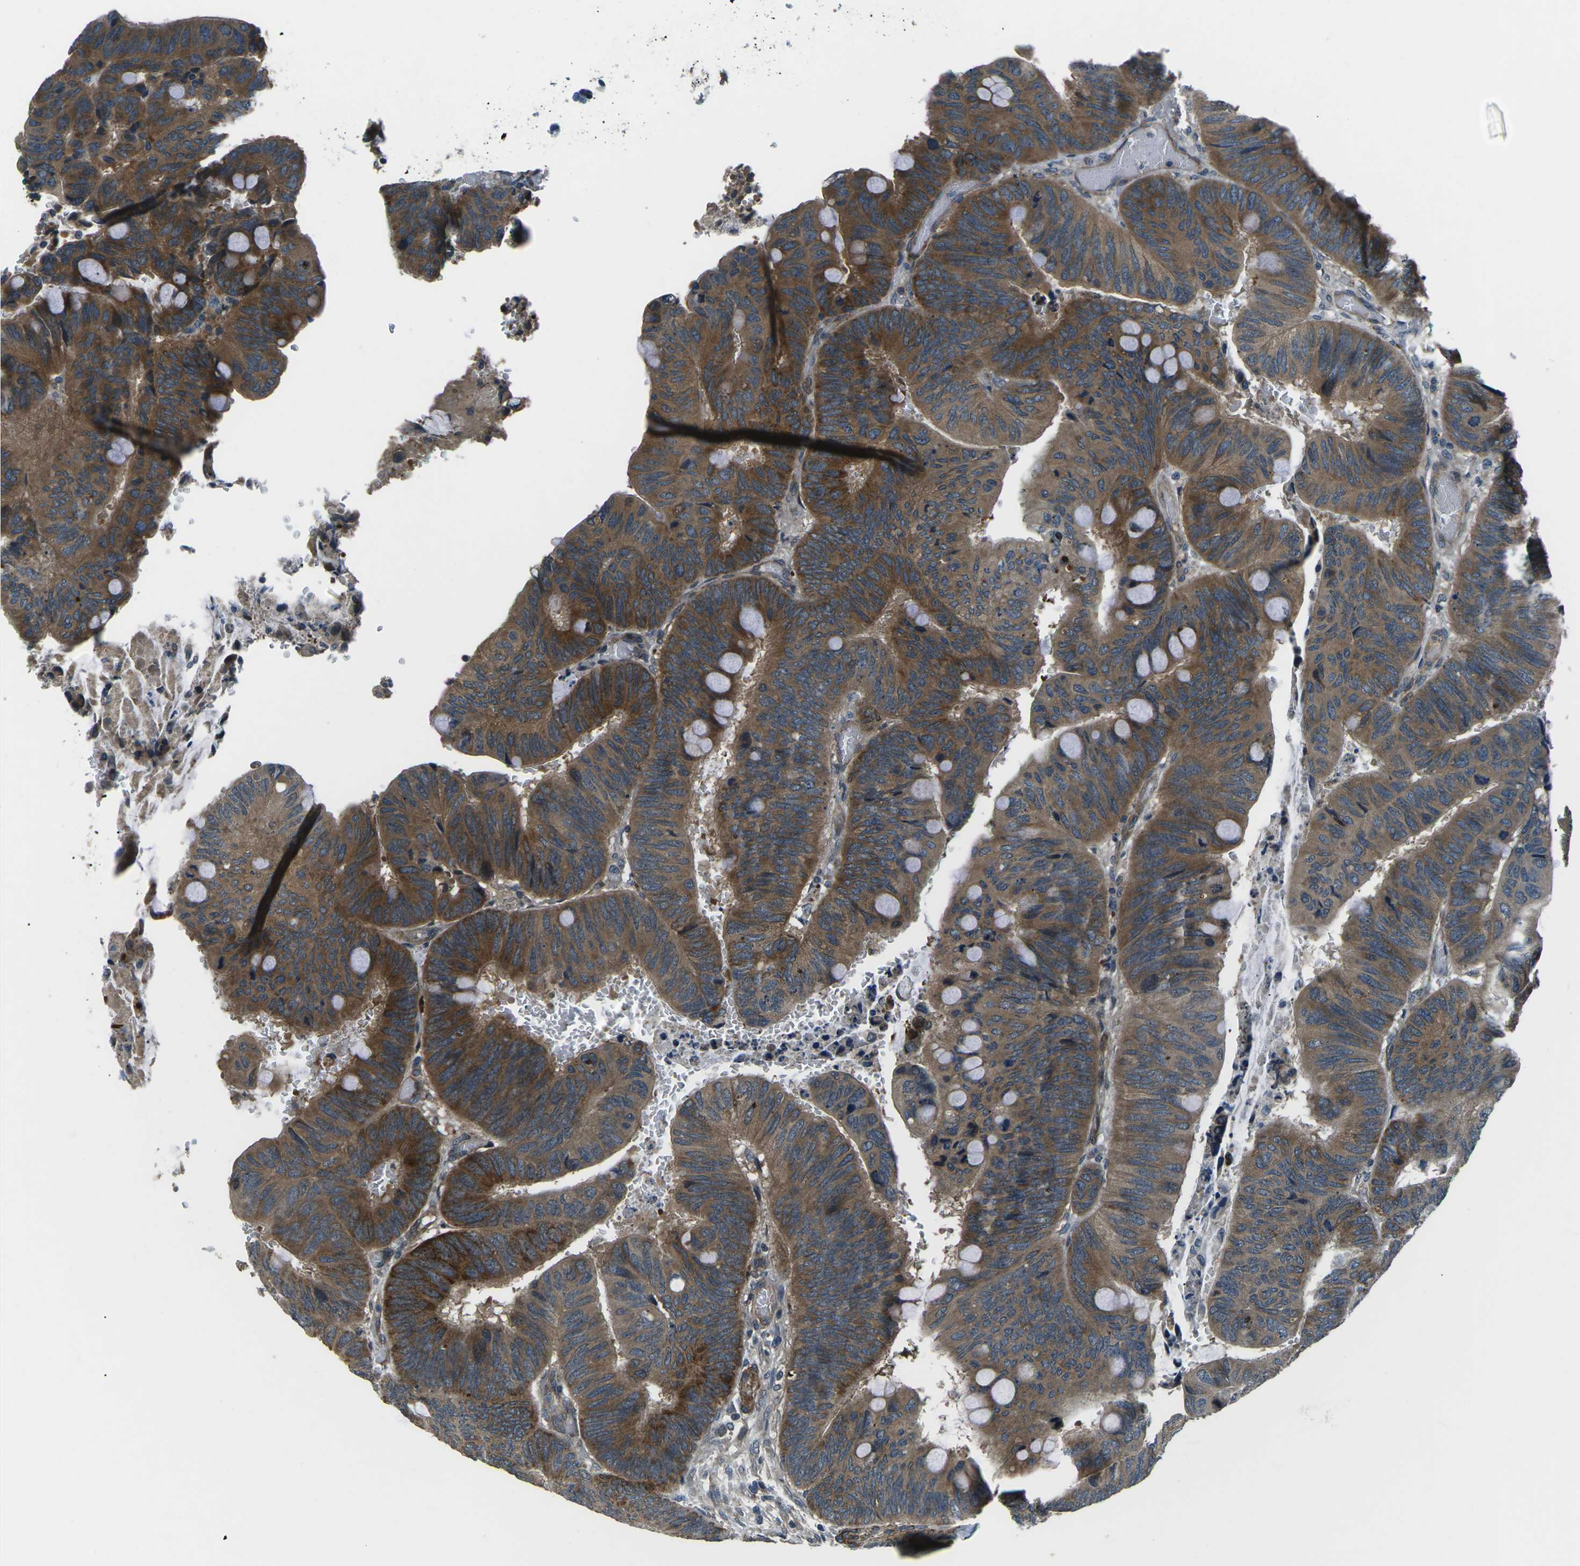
{"staining": {"intensity": "moderate", "quantity": ">75%", "location": "cytoplasmic/membranous"}, "tissue": "colorectal cancer", "cell_type": "Tumor cells", "image_type": "cancer", "snomed": [{"axis": "morphology", "description": "Normal tissue, NOS"}, {"axis": "morphology", "description": "Adenocarcinoma, NOS"}, {"axis": "topography", "description": "Rectum"}], "caption": "A high-resolution histopathology image shows immunohistochemistry (IHC) staining of colorectal adenocarcinoma, which shows moderate cytoplasmic/membranous expression in approximately >75% of tumor cells.", "gene": "AFAP1", "patient": {"sex": "male", "age": 92}}